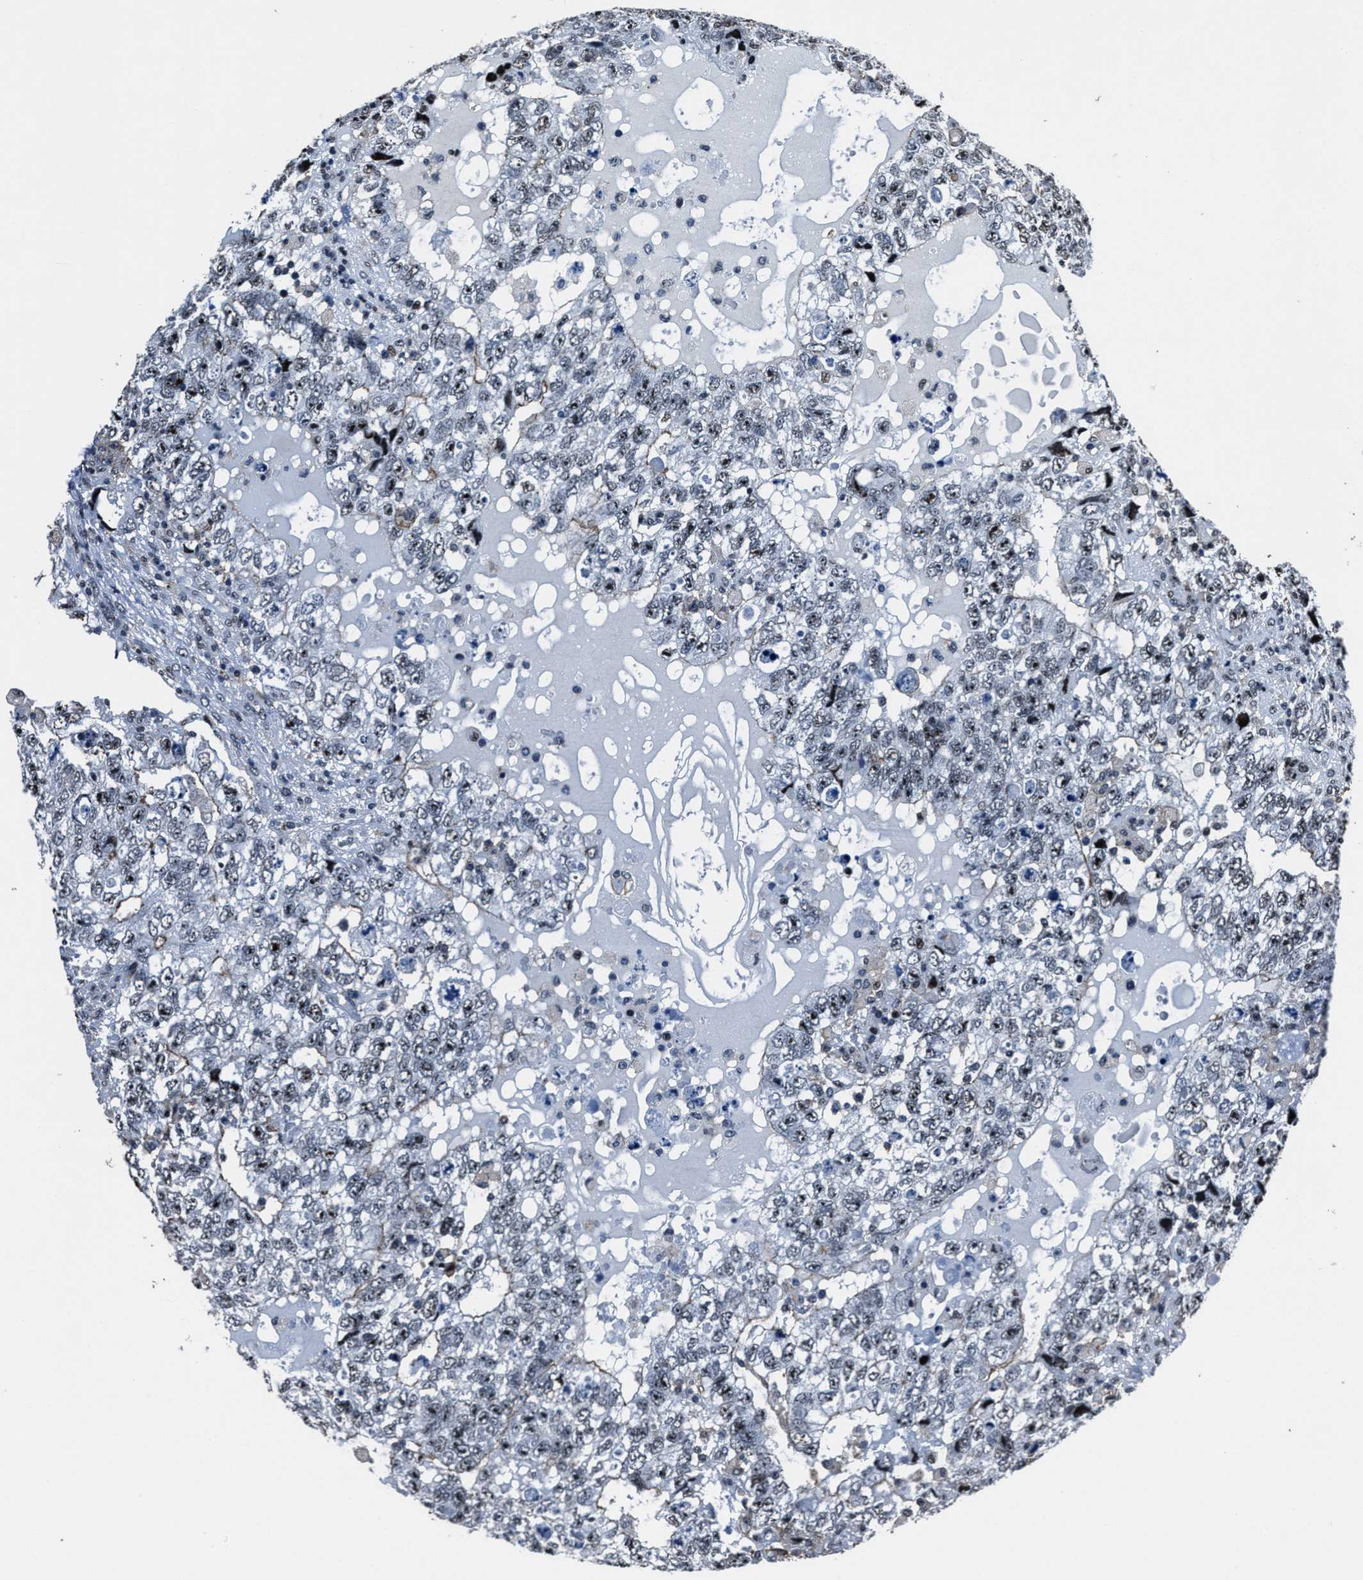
{"staining": {"intensity": "moderate", "quantity": "25%-75%", "location": "nuclear"}, "tissue": "testis cancer", "cell_type": "Tumor cells", "image_type": "cancer", "snomed": [{"axis": "morphology", "description": "Carcinoma, Embryonal, NOS"}, {"axis": "topography", "description": "Testis"}], "caption": "Brown immunohistochemical staining in testis embryonal carcinoma exhibits moderate nuclear positivity in approximately 25%-75% of tumor cells.", "gene": "PPIE", "patient": {"sex": "male", "age": 36}}